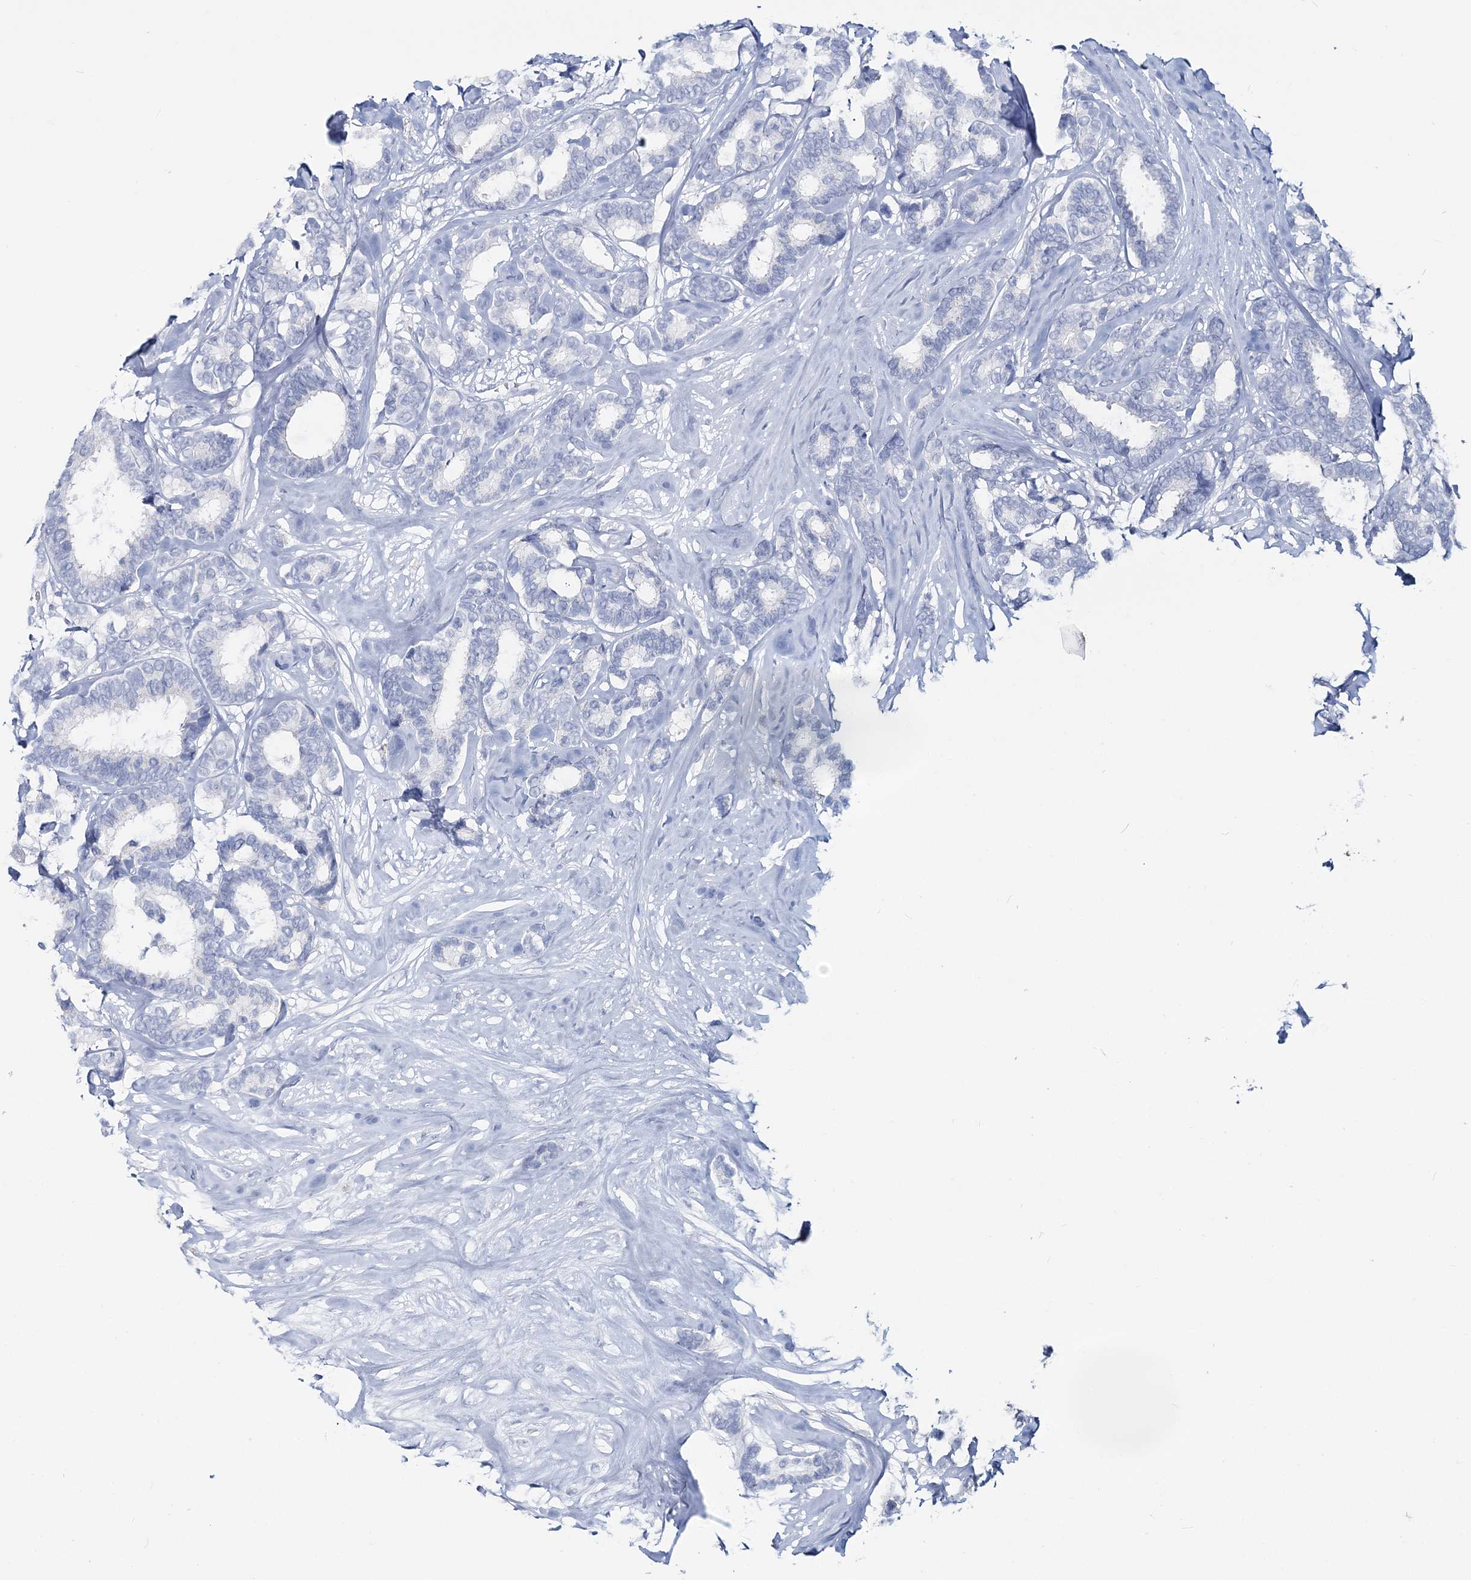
{"staining": {"intensity": "negative", "quantity": "none", "location": "none"}, "tissue": "breast cancer", "cell_type": "Tumor cells", "image_type": "cancer", "snomed": [{"axis": "morphology", "description": "Duct carcinoma"}, {"axis": "topography", "description": "Breast"}], "caption": "This is an IHC image of breast cancer (infiltrating ductal carcinoma). There is no positivity in tumor cells.", "gene": "CYP3A4", "patient": {"sex": "female", "age": 87}}